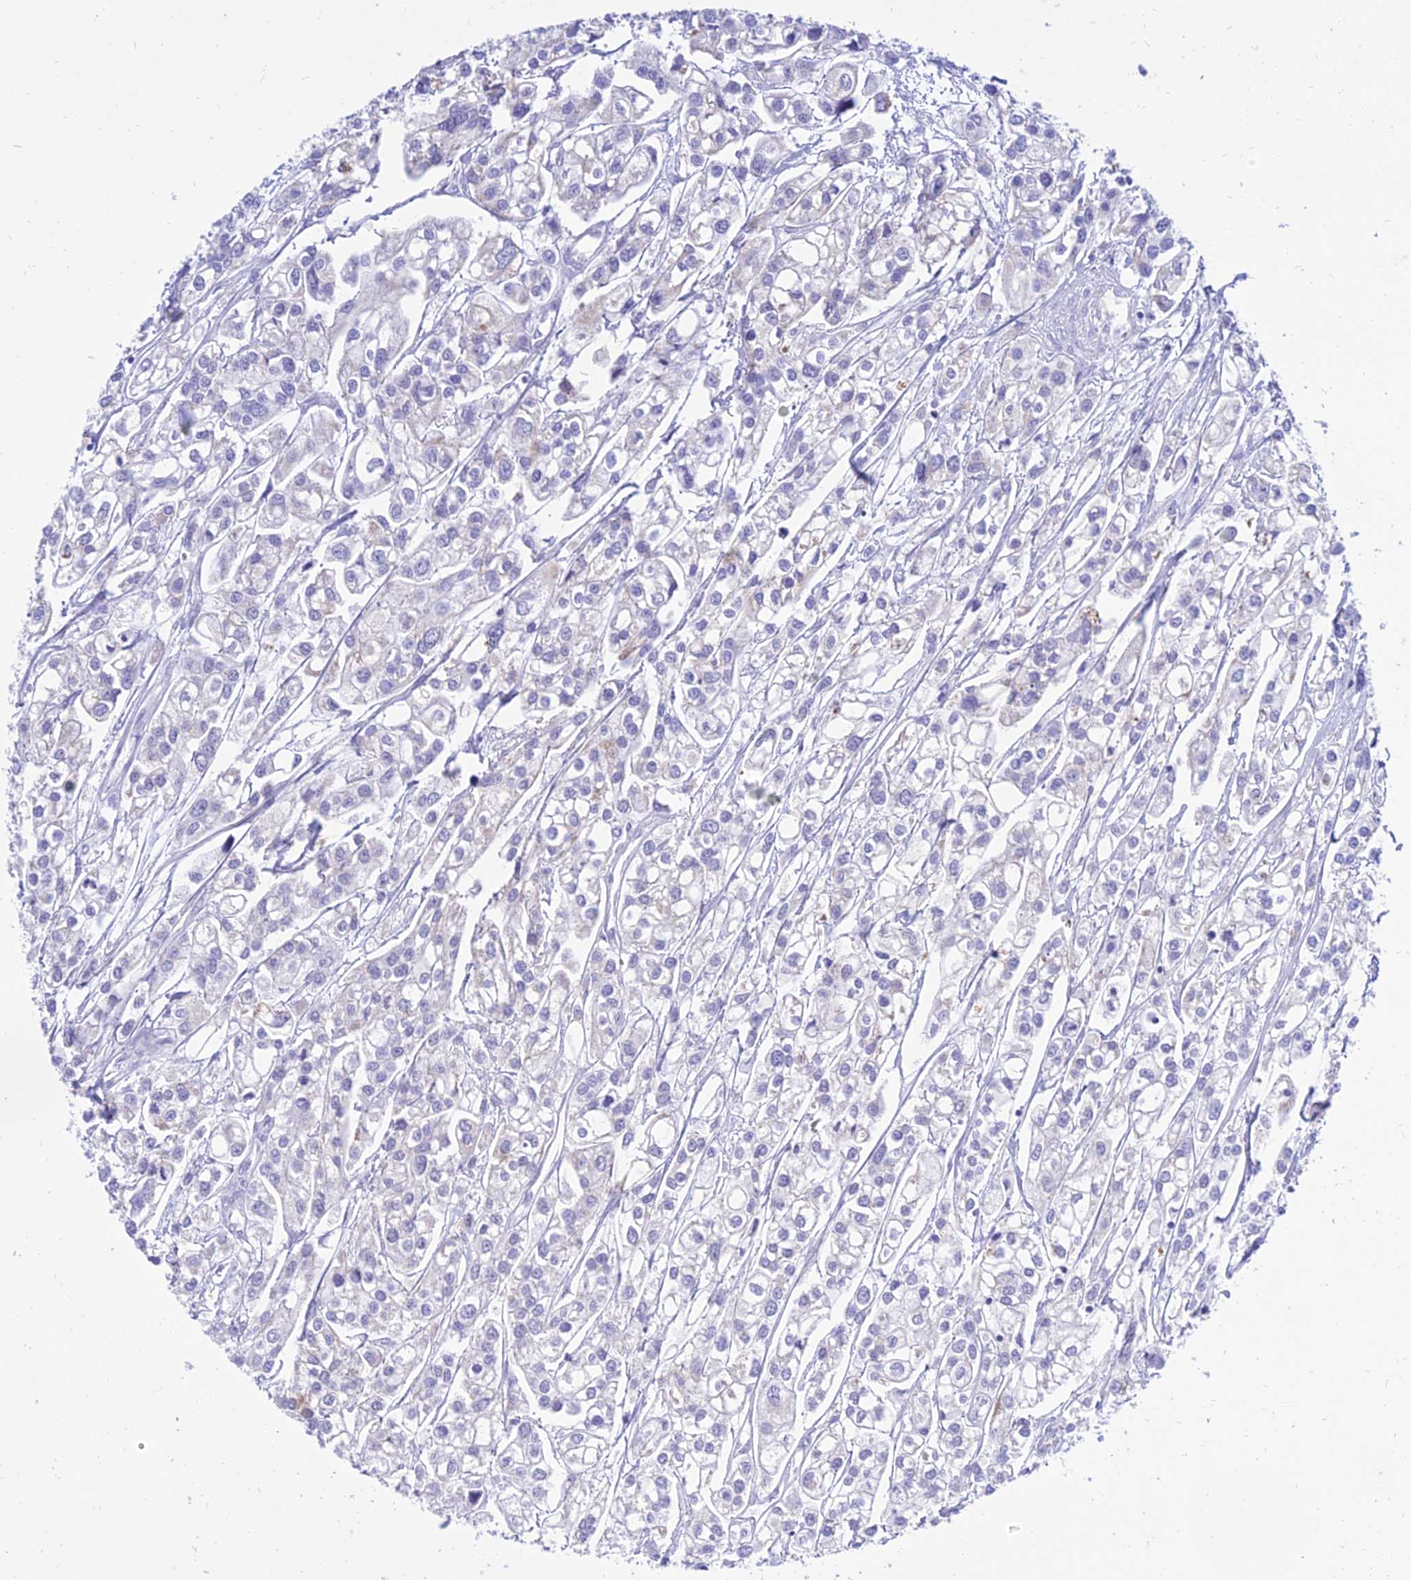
{"staining": {"intensity": "negative", "quantity": "none", "location": "none"}, "tissue": "urothelial cancer", "cell_type": "Tumor cells", "image_type": "cancer", "snomed": [{"axis": "morphology", "description": "Urothelial carcinoma, High grade"}, {"axis": "topography", "description": "Urinary bladder"}], "caption": "Photomicrograph shows no significant protein positivity in tumor cells of urothelial cancer. The staining was performed using DAB (3,3'-diaminobenzidine) to visualize the protein expression in brown, while the nuclei were stained in blue with hematoxylin (Magnification: 20x).", "gene": "PKN3", "patient": {"sex": "male", "age": 67}}